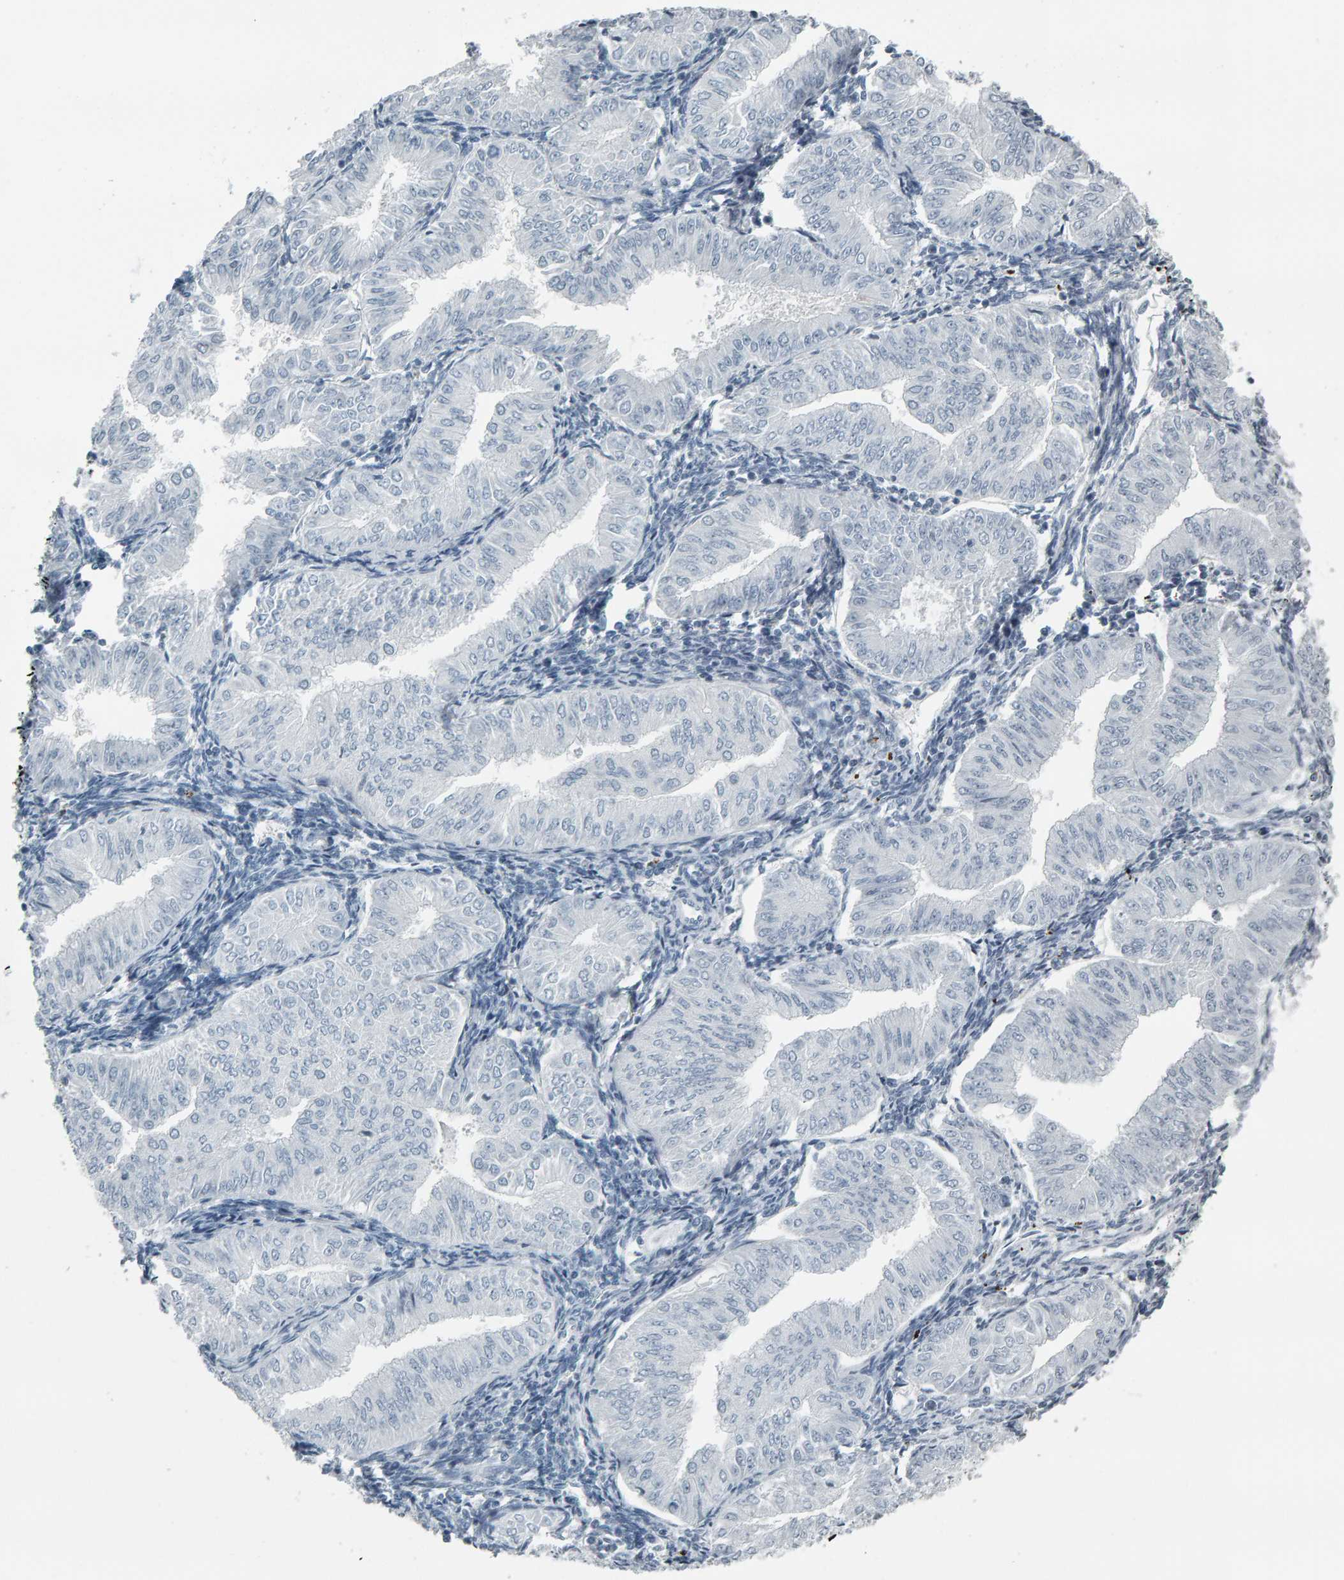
{"staining": {"intensity": "negative", "quantity": "none", "location": "none"}, "tissue": "endometrial cancer", "cell_type": "Tumor cells", "image_type": "cancer", "snomed": [{"axis": "morphology", "description": "Normal tissue, NOS"}, {"axis": "morphology", "description": "Adenocarcinoma, NOS"}, {"axis": "topography", "description": "Endometrium"}], "caption": "Adenocarcinoma (endometrial) was stained to show a protein in brown. There is no significant expression in tumor cells. (DAB (3,3'-diaminobenzidine) immunohistochemistry (IHC) with hematoxylin counter stain).", "gene": "PYY", "patient": {"sex": "female", "age": 53}}